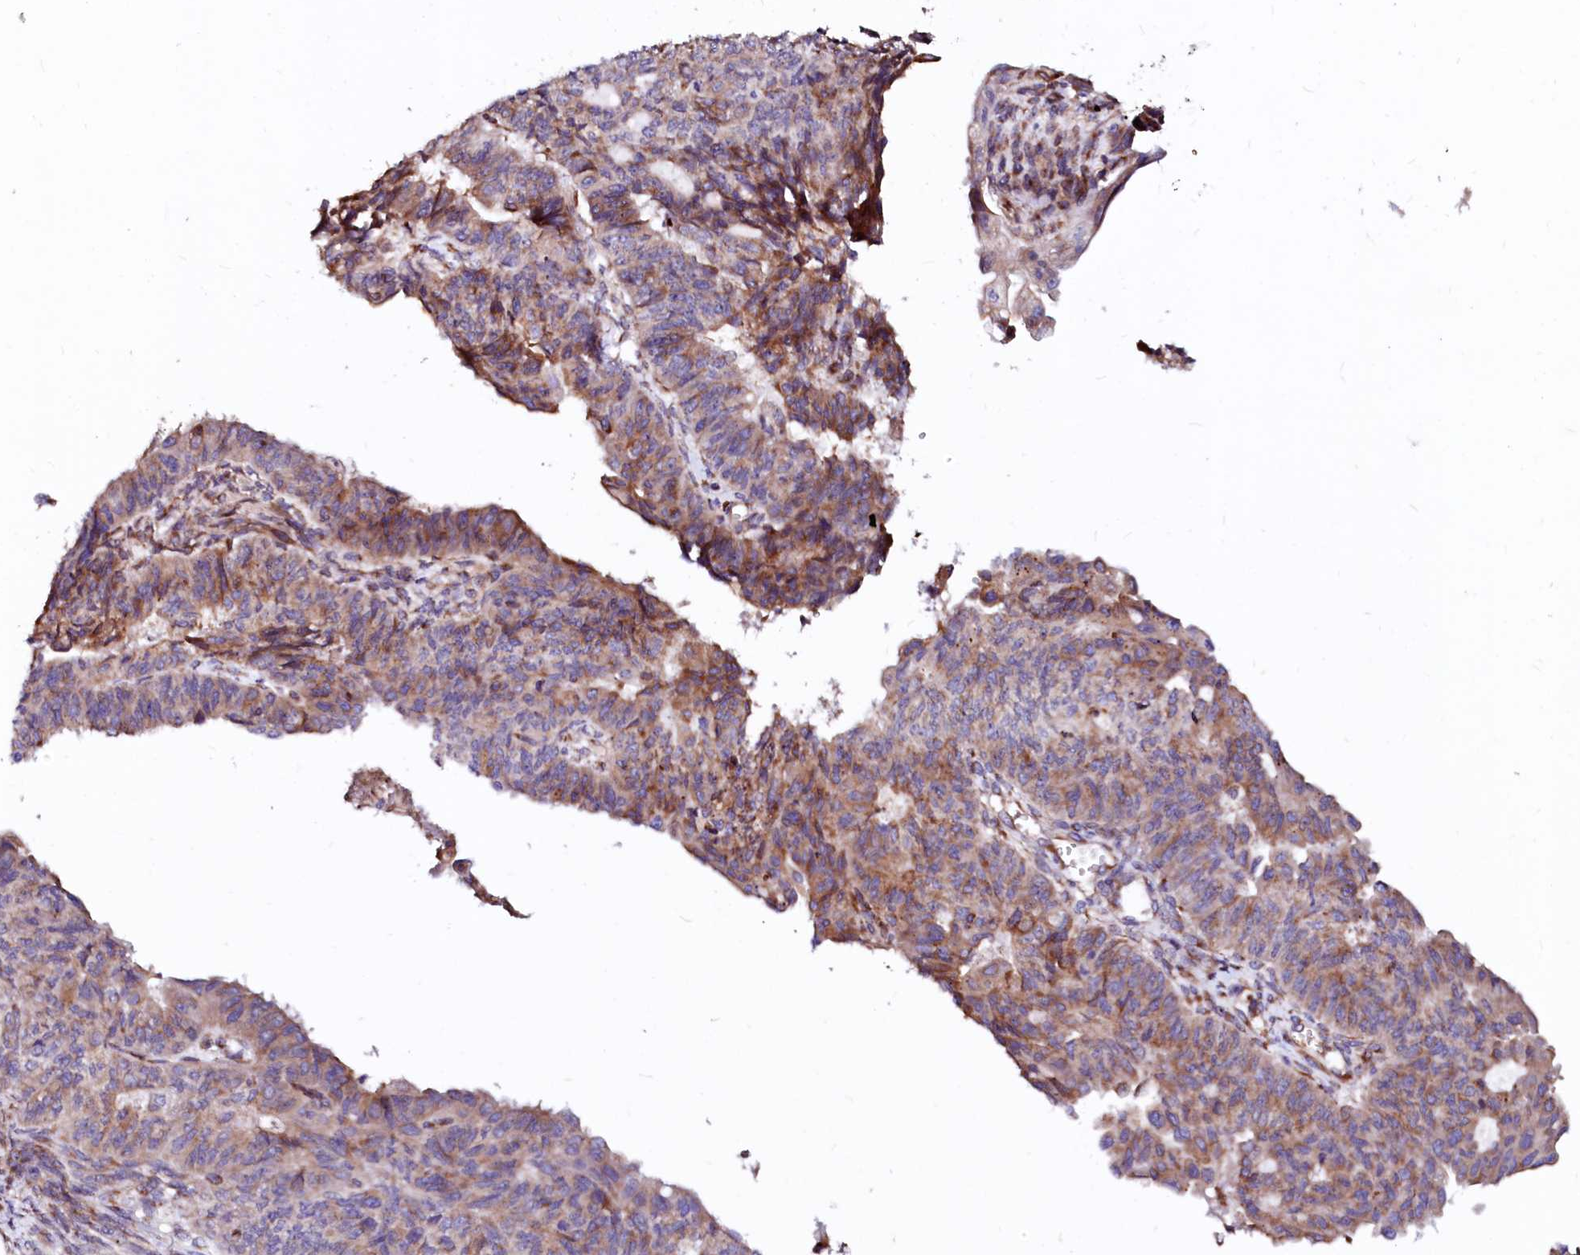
{"staining": {"intensity": "moderate", "quantity": "25%-75%", "location": "cytoplasmic/membranous"}, "tissue": "endometrial cancer", "cell_type": "Tumor cells", "image_type": "cancer", "snomed": [{"axis": "morphology", "description": "Adenocarcinoma, NOS"}, {"axis": "topography", "description": "Endometrium"}], "caption": "IHC image of human endometrial cancer stained for a protein (brown), which displays medium levels of moderate cytoplasmic/membranous expression in approximately 25%-75% of tumor cells.", "gene": "LMAN1", "patient": {"sex": "female", "age": 32}}